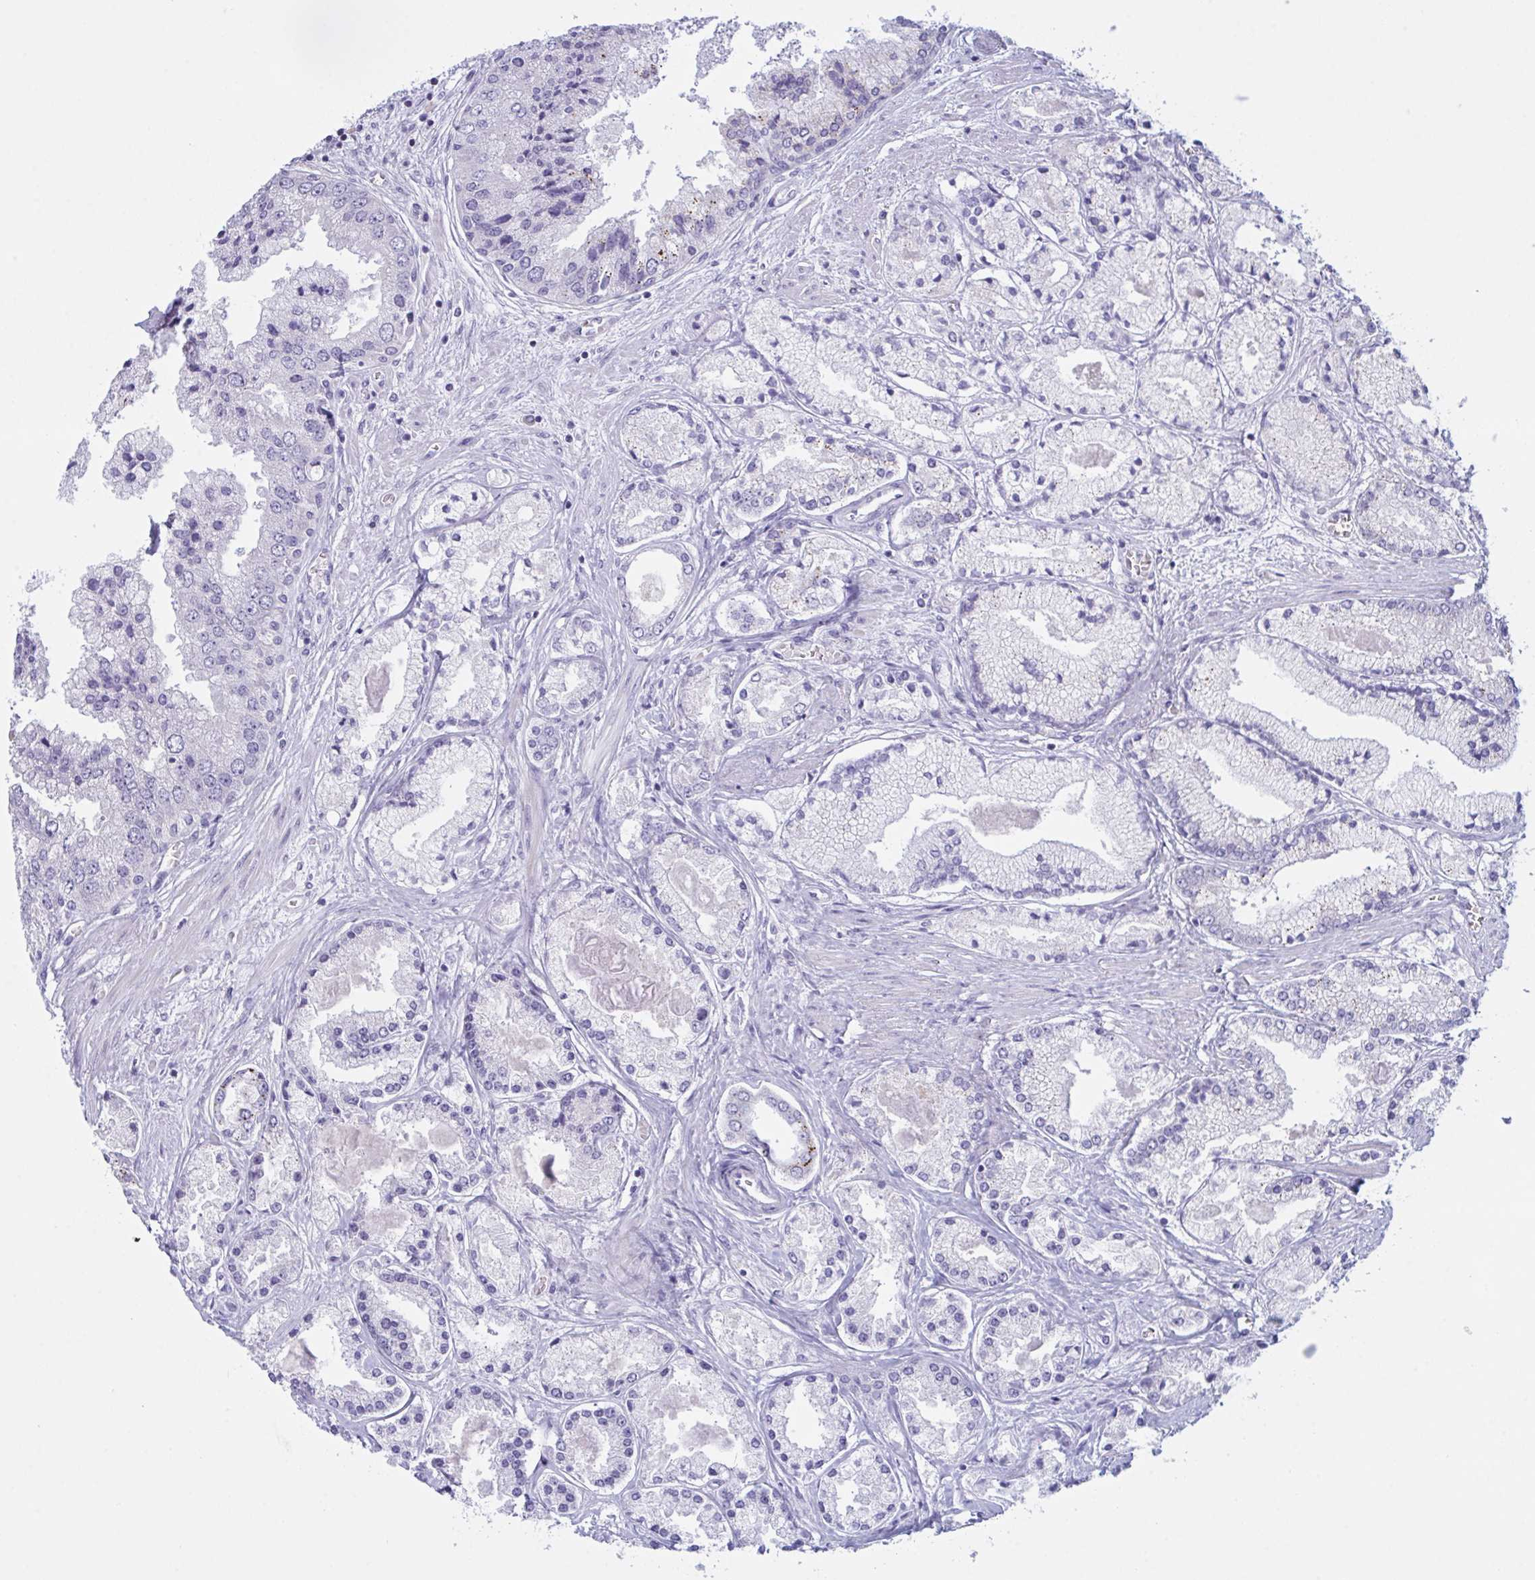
{"staining": {"intensity": "negative", "quantity": "none", "location": "none"}, "tissue": "prostate cancer", "cell_type": "Tumor cells", "image_type": "cancer", "snomed": [{"axis": "morphology", "description": "Adenocarcinoma, High grade"}, {"axis": "topography", "description": "Prostate"}], "caption": "A photomicrograph of prostate cancer (high-grade adenocarcinoma) stained for a protein shows no brown staining in tumor cells. (Immunohistochemistry, brightfield microscopy, high magnification).", "gene": "NAA30", "patient": {"sex": "male", "age": 67}}